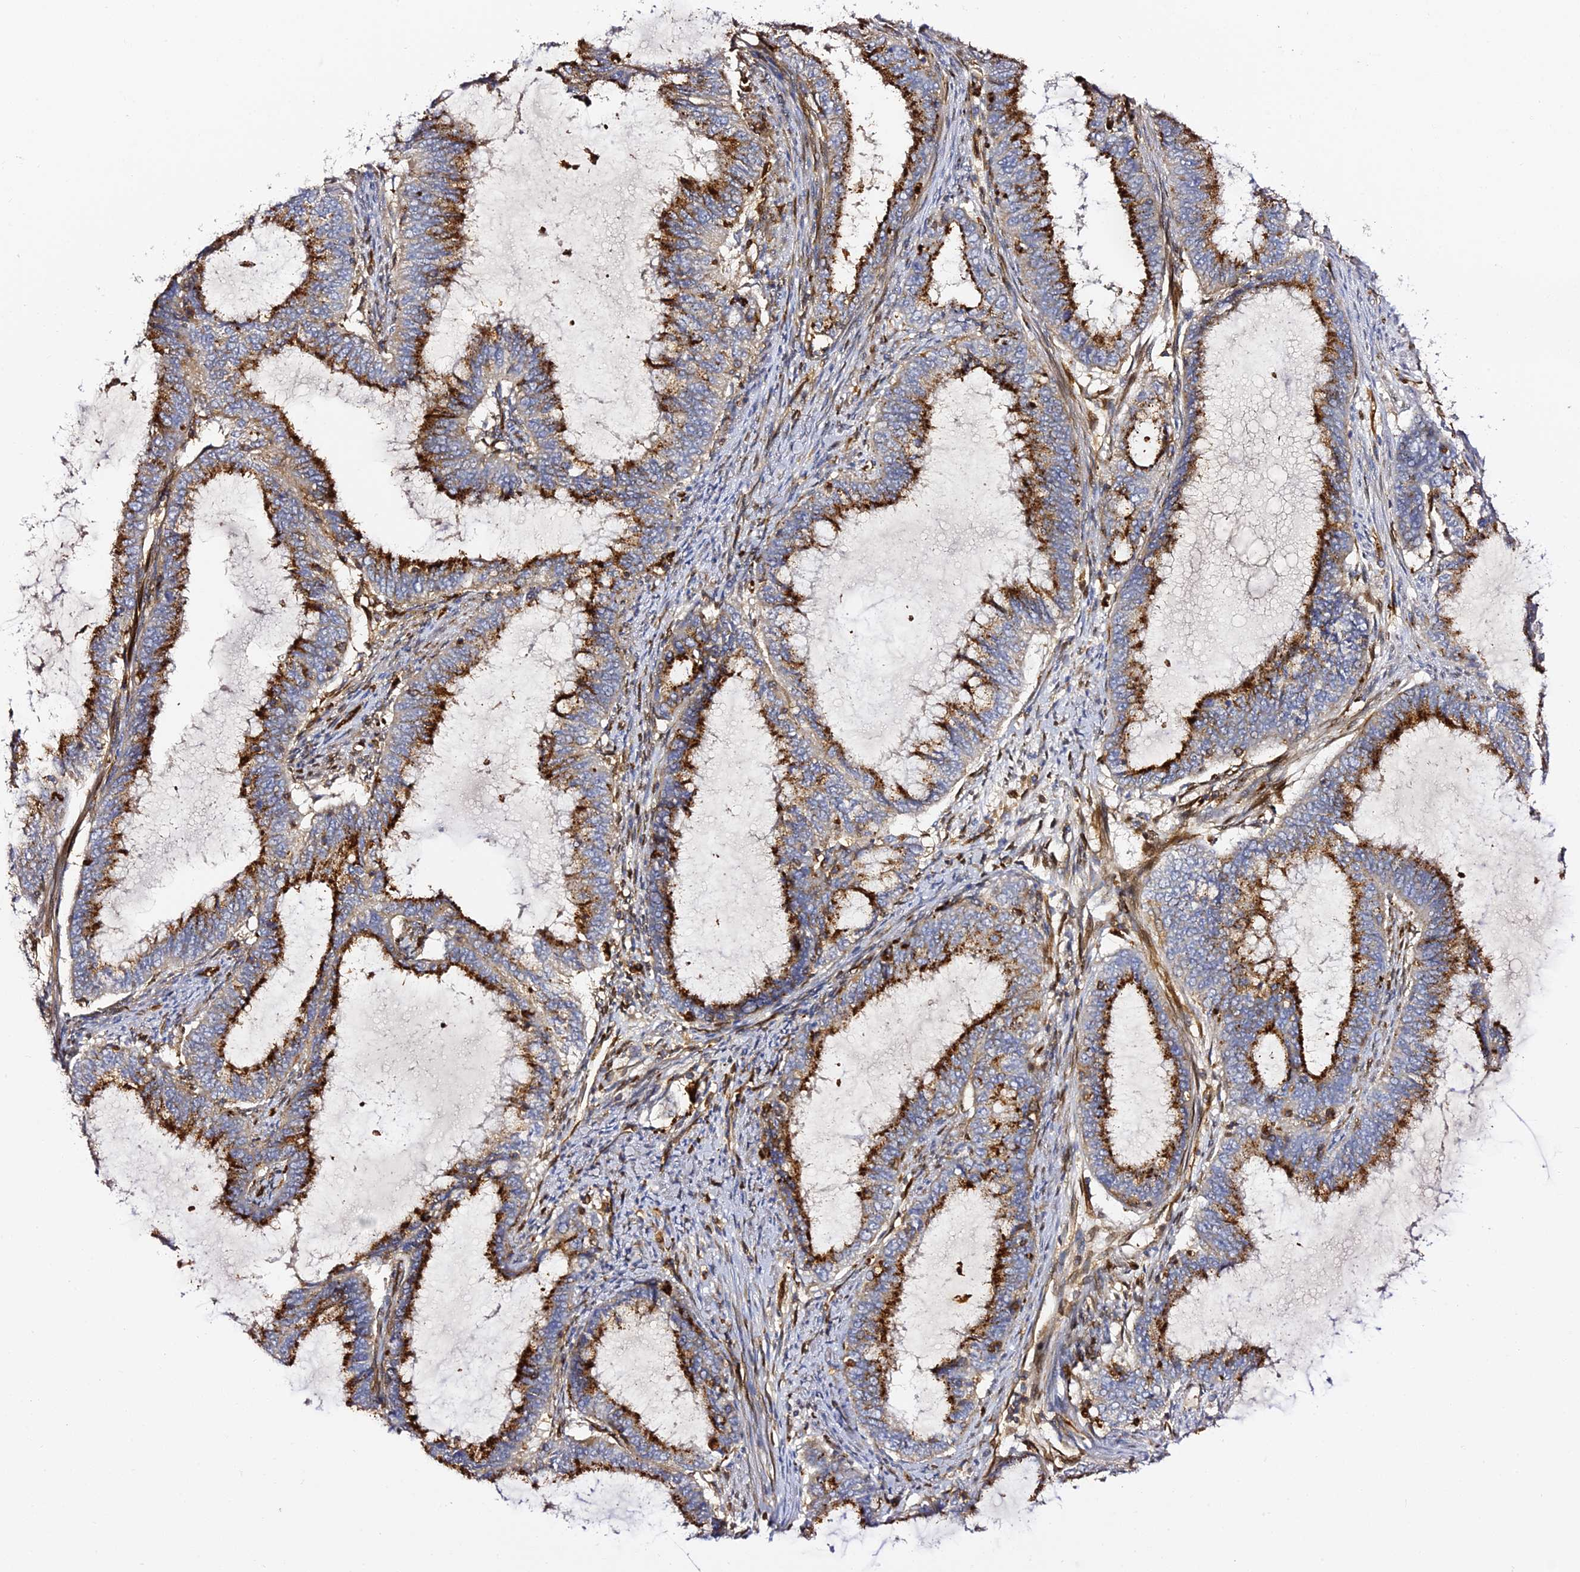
{"staining": {"intensity": "strong", "quantity": "25%-75%", "location": "cytoplasmic/membranous"}, "tissue": "endometrial cancer", "cell_type": "Tumor cells", "image_type": "cancer", "snomed": [{"axis": "morphology", "description": "Adenocarcinoma, NOS"}, {"axis": "topography", "description": "Endometrium"}], "caption": "An immunohistochemistry image of tumor tissue is shown. Protein staining in brown shows strong cytoplasmic/membranous positivity in endometrial cancer (adenocarcinoma) within tumor cells.", "gene": "TRPV2", "patient": {"sex": "female", "age": 51}}